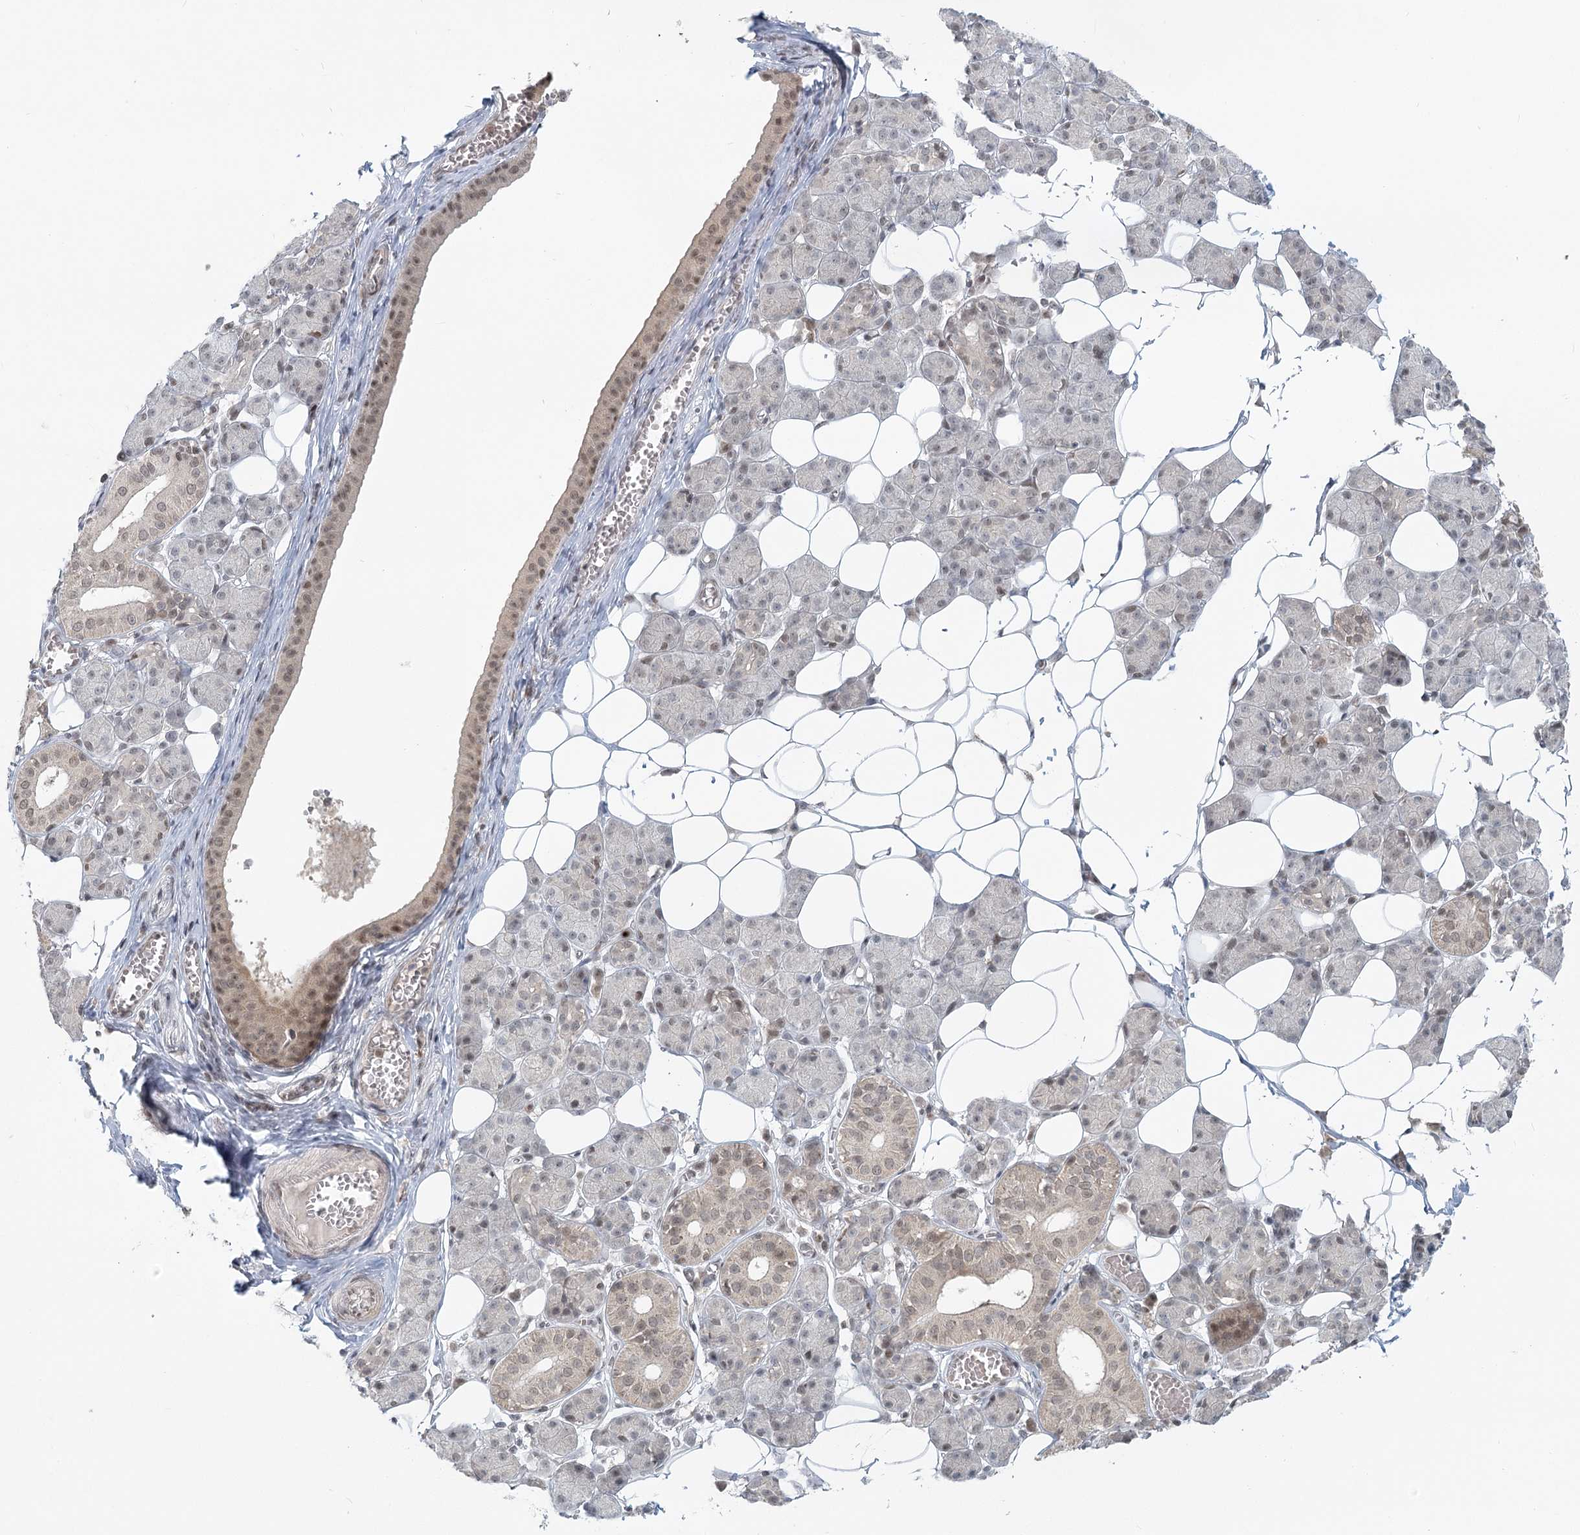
{"staining": {"intensity": "moderate", "quantity": "<25%", "location": "cytoplasmic/membranous"}, "tissue": "salivary gland", "cell_type": "Glandular cells", "image_type": "normal", "snomed": [{"axis": "morphology", "description": "Normal tissue, NOS"}, {"axis": "topography", "description": "Salivary gland"}], "caption": "Brown immunohistochemical staining in unremarkable salivary gland demonstrates moderate cytoplasmic/membranous staining in approximately <25% of glandular cells.", "gene": "R3HCC1L", "patient": {"sex": "female", "age": 33}}